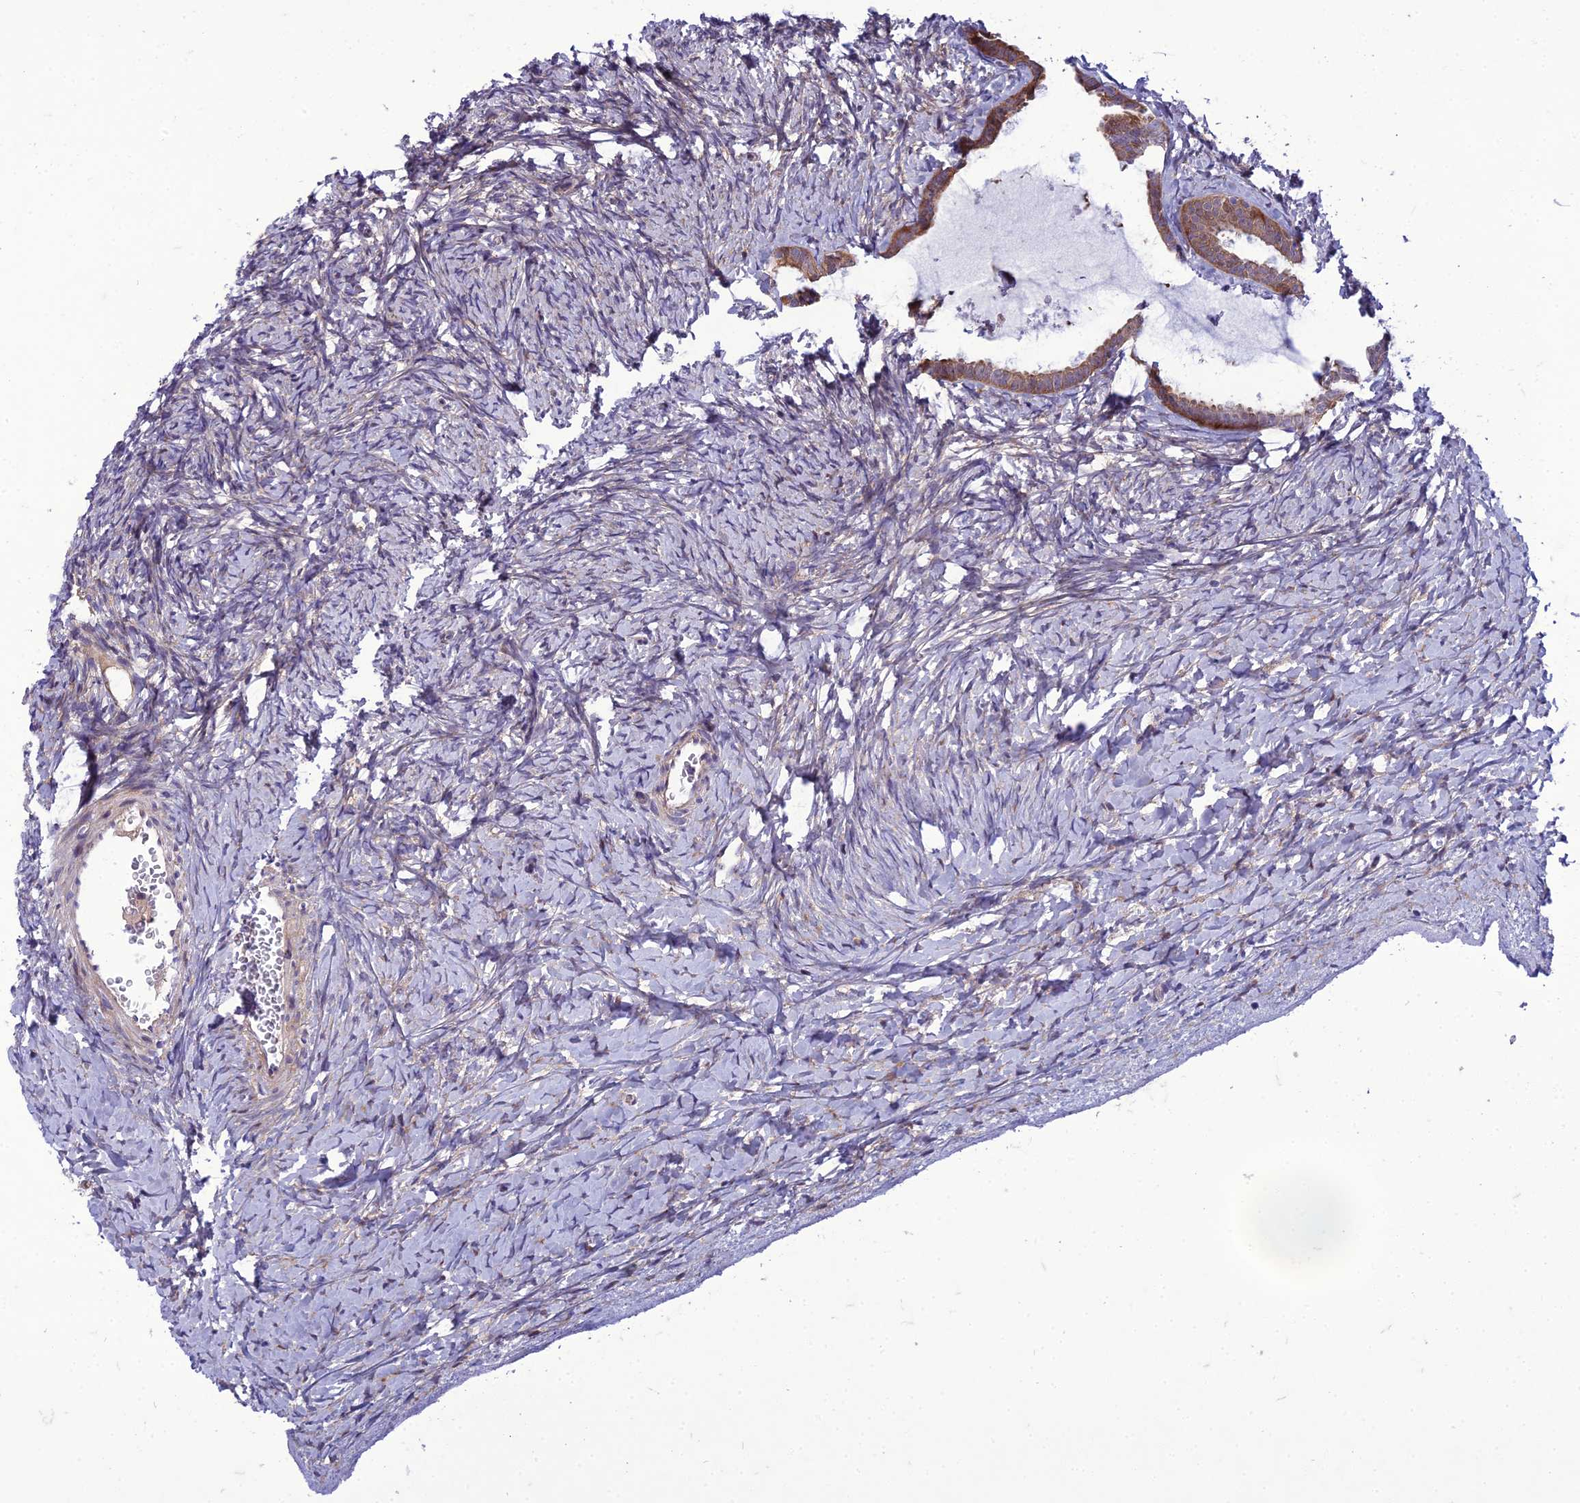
{"staining": {"intensity": "moderate", "quantity": ">75%", "location": "cytoplasmic/membranous"}, "tissue": "ovary", "cell_type": "Follicle cells", "image_type": "normal", "snomed": [{"axis": "morphology", "description": "Normal tissue, NOS"}, {"axis": "morphology", "description": "Developmental malformation"}, {"axis": "topography", "description": "Ovary"}], "caption": "Protein analysis of normal ovary demonstrates moderate cytoplasmic/membranous positivity in approximately >75% of follicle cells. The staining was performed using DAB to visualize the protein expression in brown, while the nuclei were stained in blue with hematoxylin (Magnification: 20x).", "gene": "GAB4", "patient": {"sex": "female", "age": 39}}